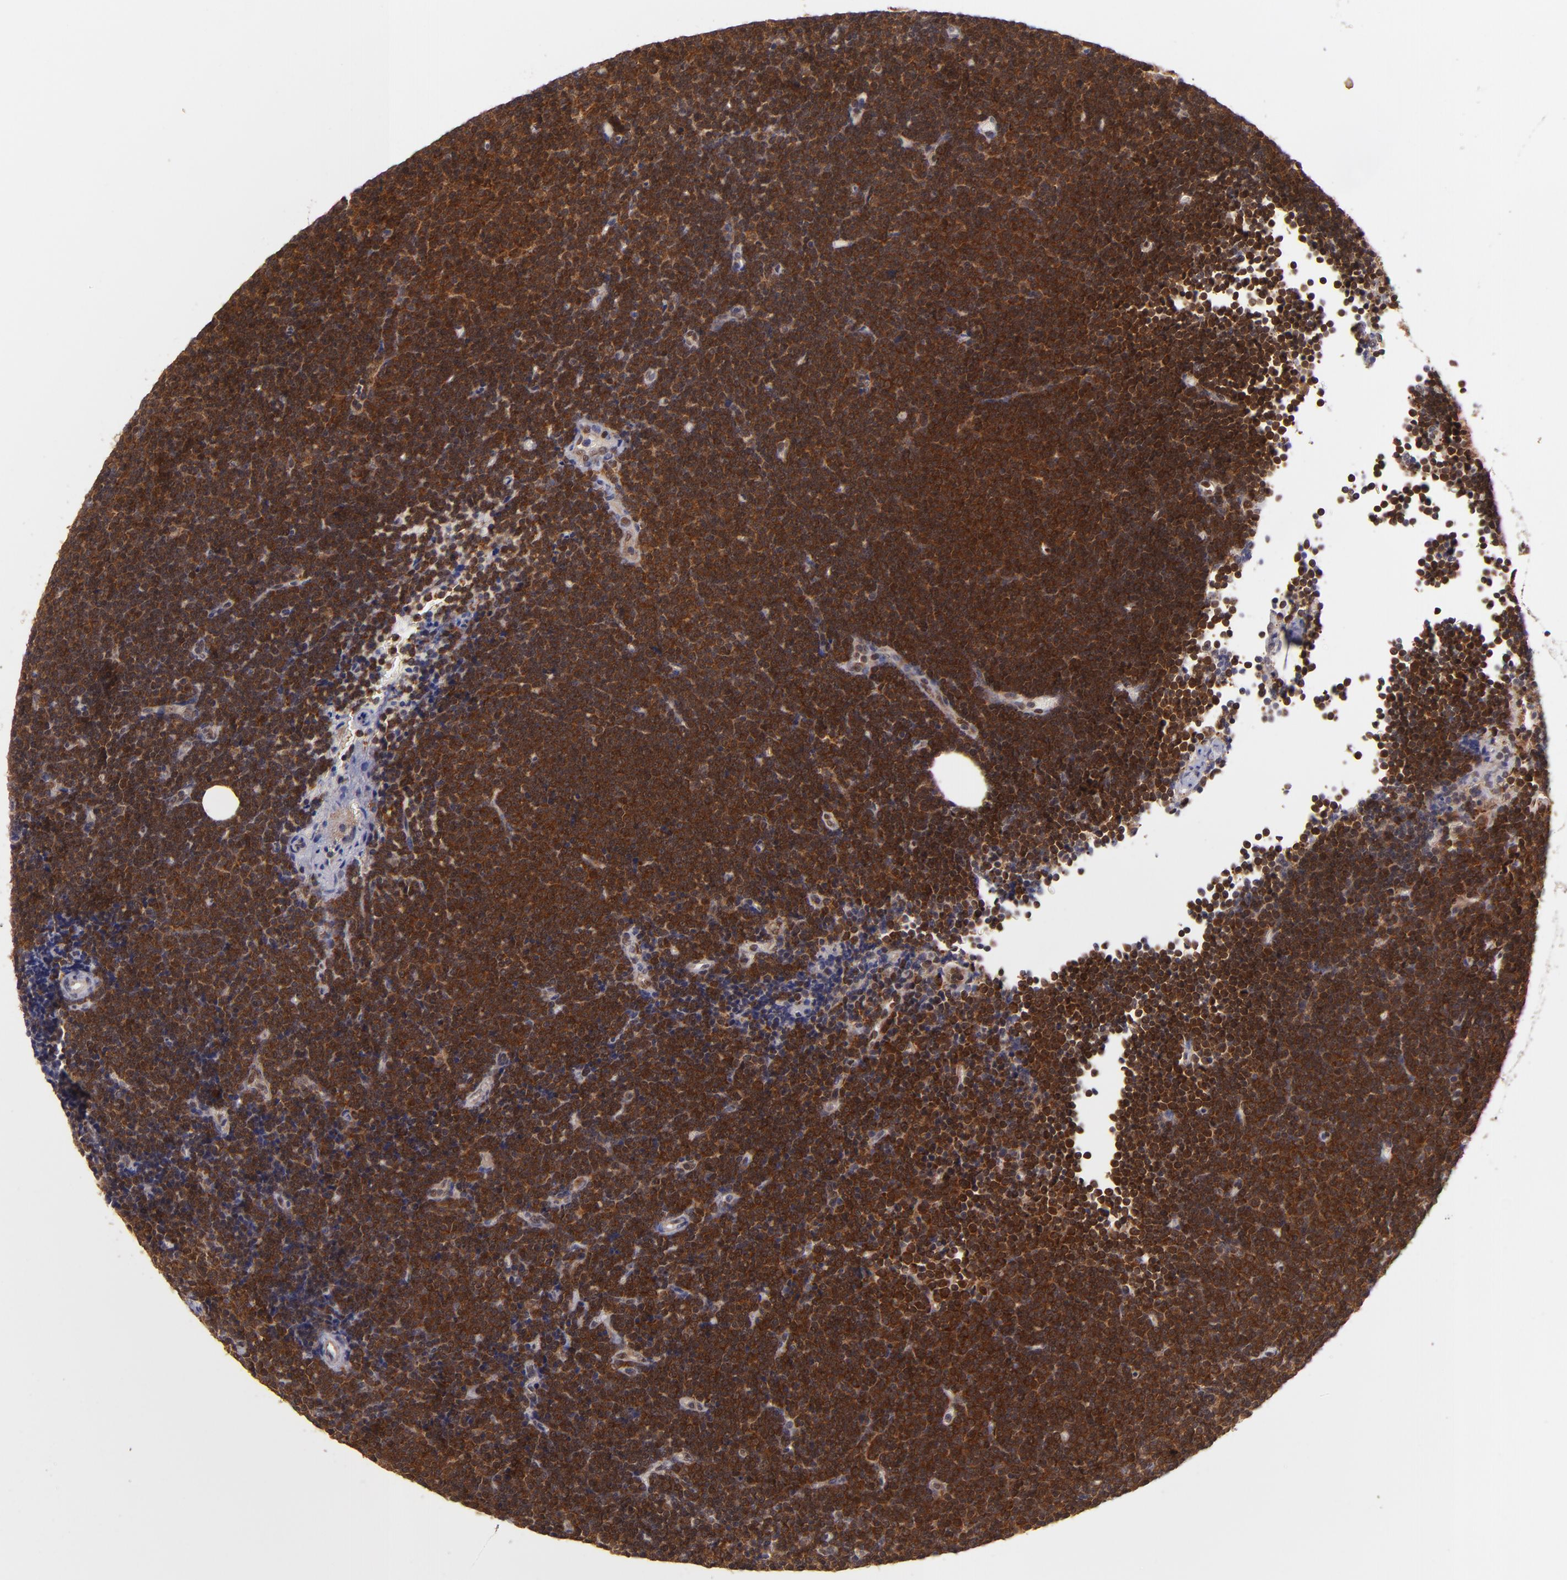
{"staining": {"intensity": "strong", "quantity": ">75%", "location": "cytoplasmic/membranous"}, "tissue": "lymphoma", "cell_type": "Tumor cells", "image_type": "cancer", "snomed": [{"axis": "morphology", "description": "Malignant lymphoma, non-Hodgkin's type, Low grade"}, {"axis": "topography", "description": "Lymph node"}], "caption": "Lymphoma tissue reveals strong cytoplasmic/membranous expression in approximately >75% of tumor cells, visualized by immunohistochemistry. (IHC, brightfield microscopy, high magnification).", "gene": "PTPN13", "patient": {"sex": "female", "age": 73}}